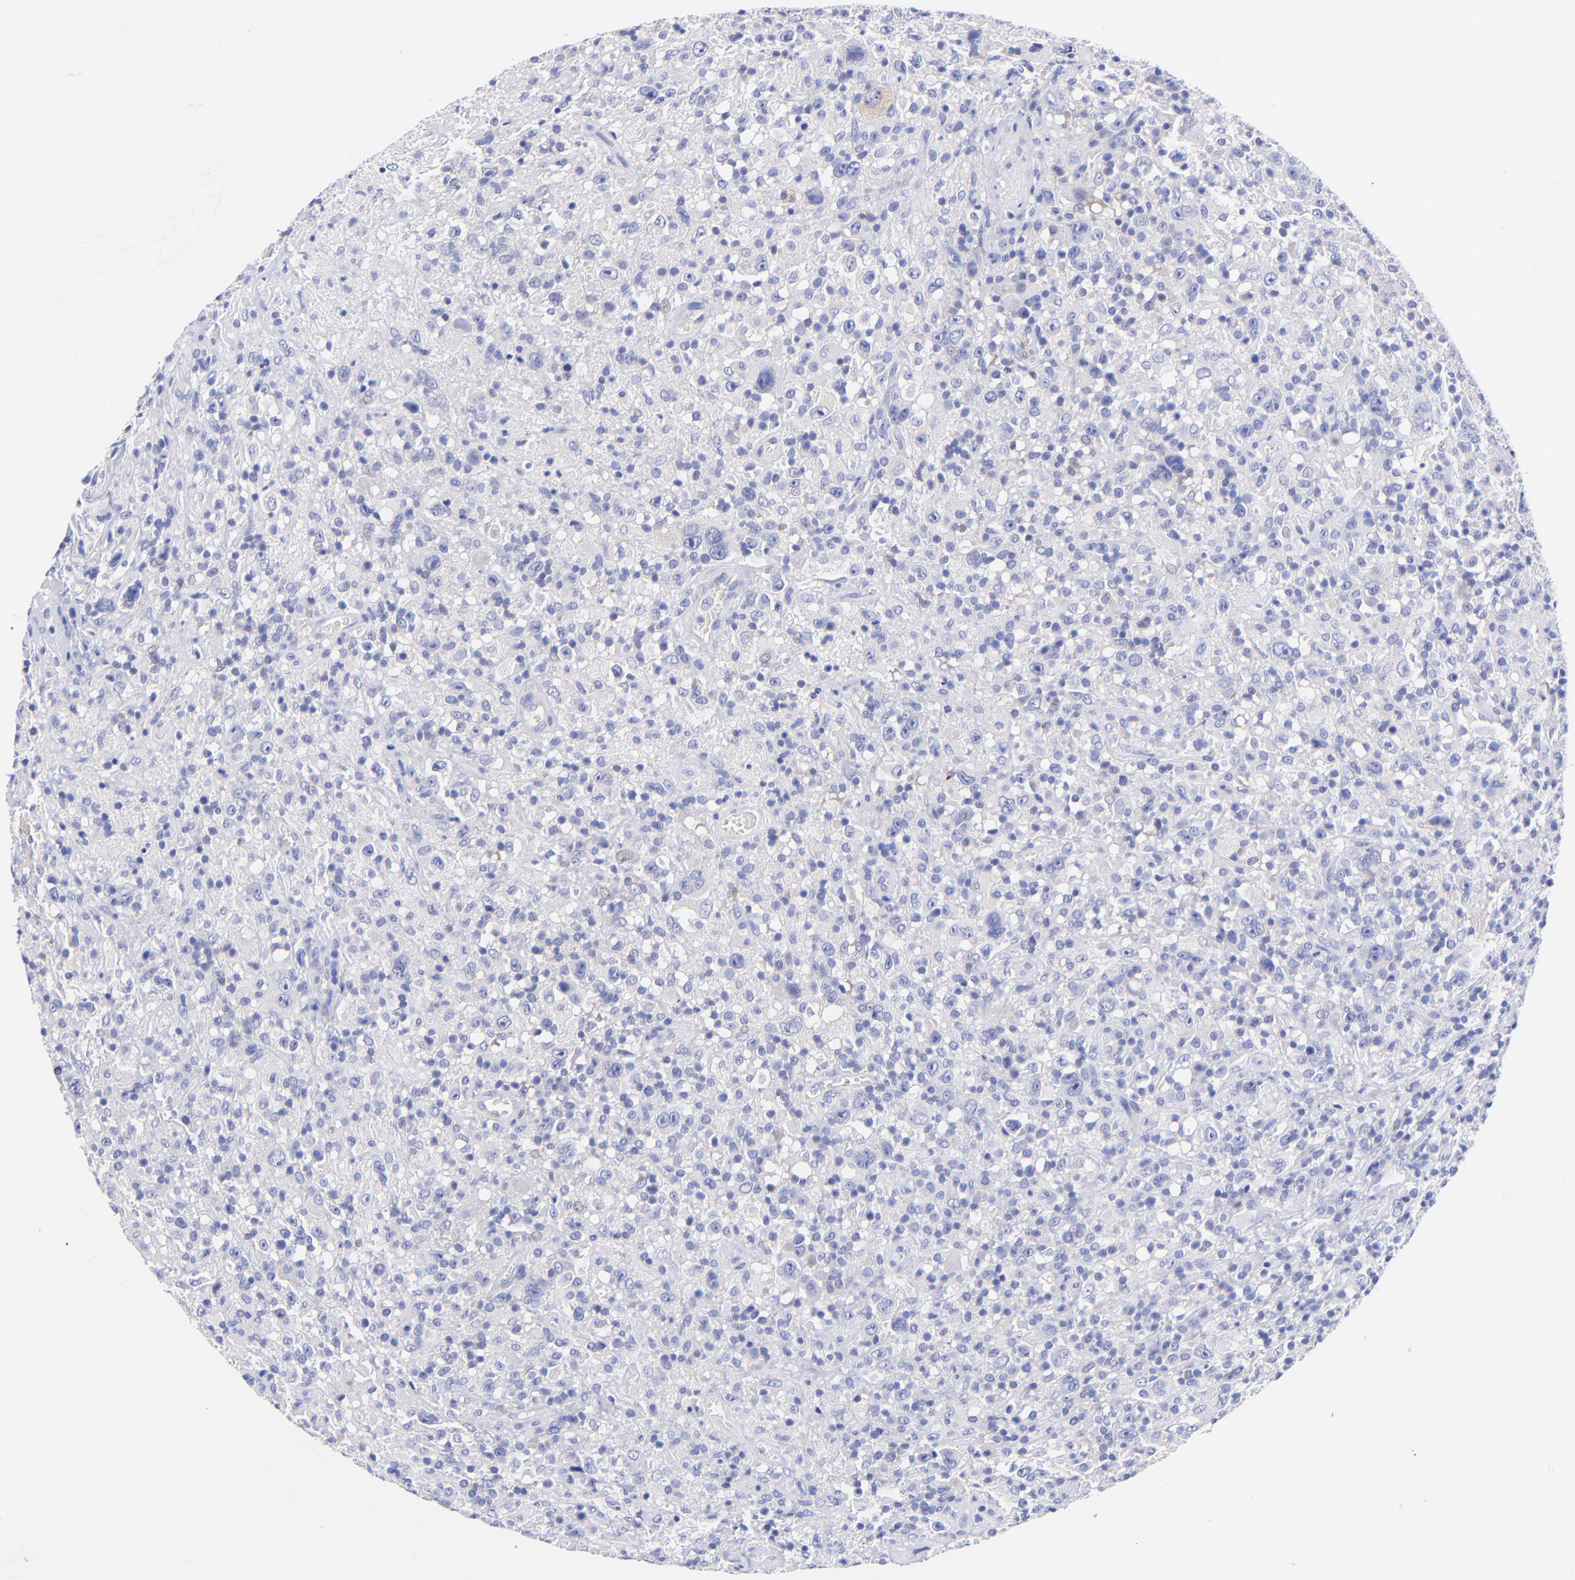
{"staining": {"intensity": "negative", "quantity": "none", "location": "none"}, "tissue": "lymphoma", "cell_type": "Tumor cells", "image_type": "cancer", "snomed": [{"axis": "morphology", "description": "Hodgkin's disease, NOS"}, {"axis": "topography", "description": "Lymph node"}], "caption": "A high-resolution histopathology image shows immunohistochemistry staining of lymphoma, which exhibits no significant positivity in tumor cells.", "gene": "GPHN", "patient": {"sex": "male", "age": 46}}